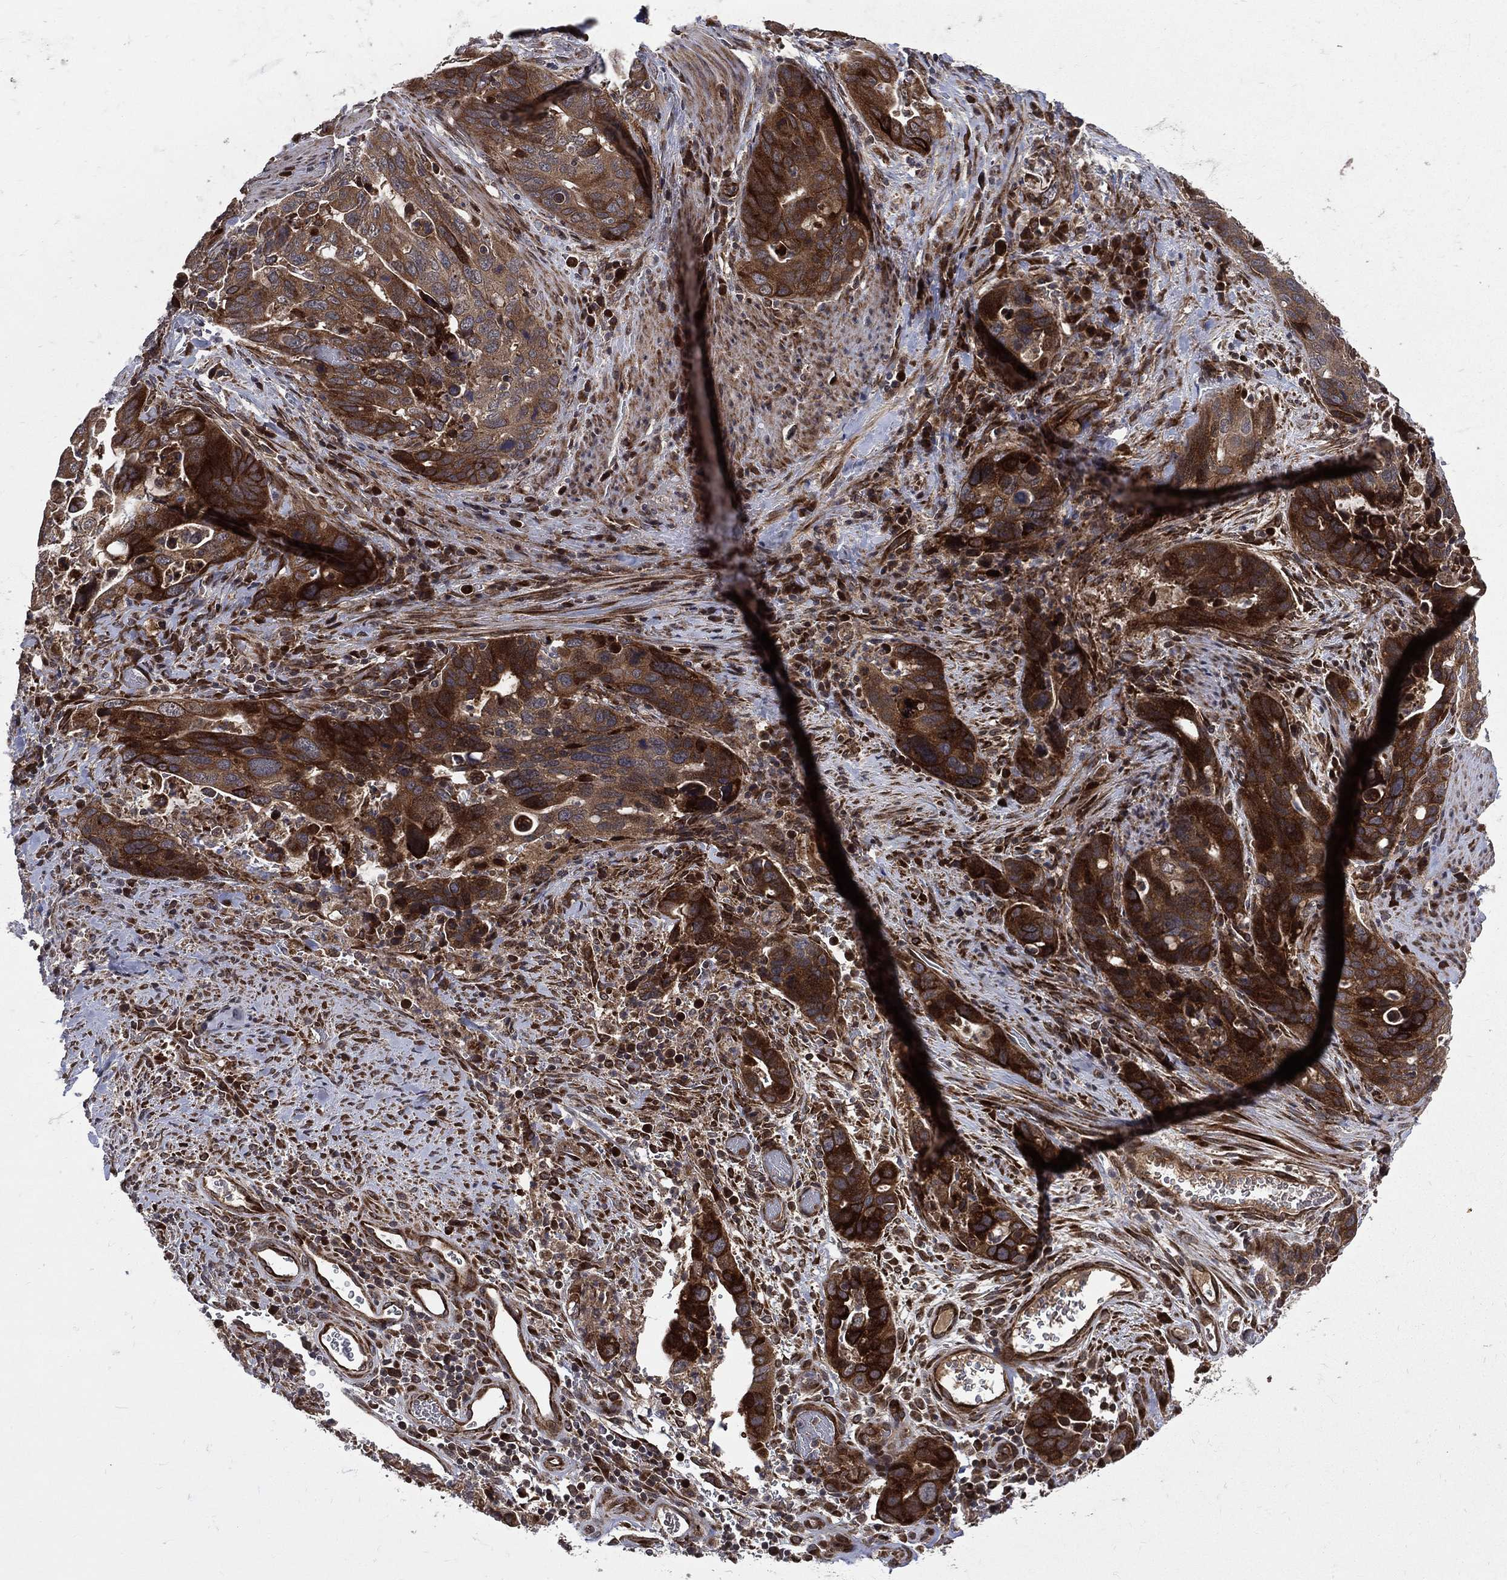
{"staining": {"intensity": "strong", "quantity": ">75%", "location": "cytoplasmic/membranous"}, "tissue": "stomach cancer", "cell_type": "Tumor cells", "image_type": "cancer", "snomed": [{"axis": "morphology", "description": "Adenocarcinoma, NOS"}, {"axis": "topography", "description": "Stomach"}], "caption": "Stomach adenocarcinoma stained with a protein marker reveals strong staining in tumor cells.", "gene": "RAB11FIP4", "patient": {"sex": "male", "age": 54}}